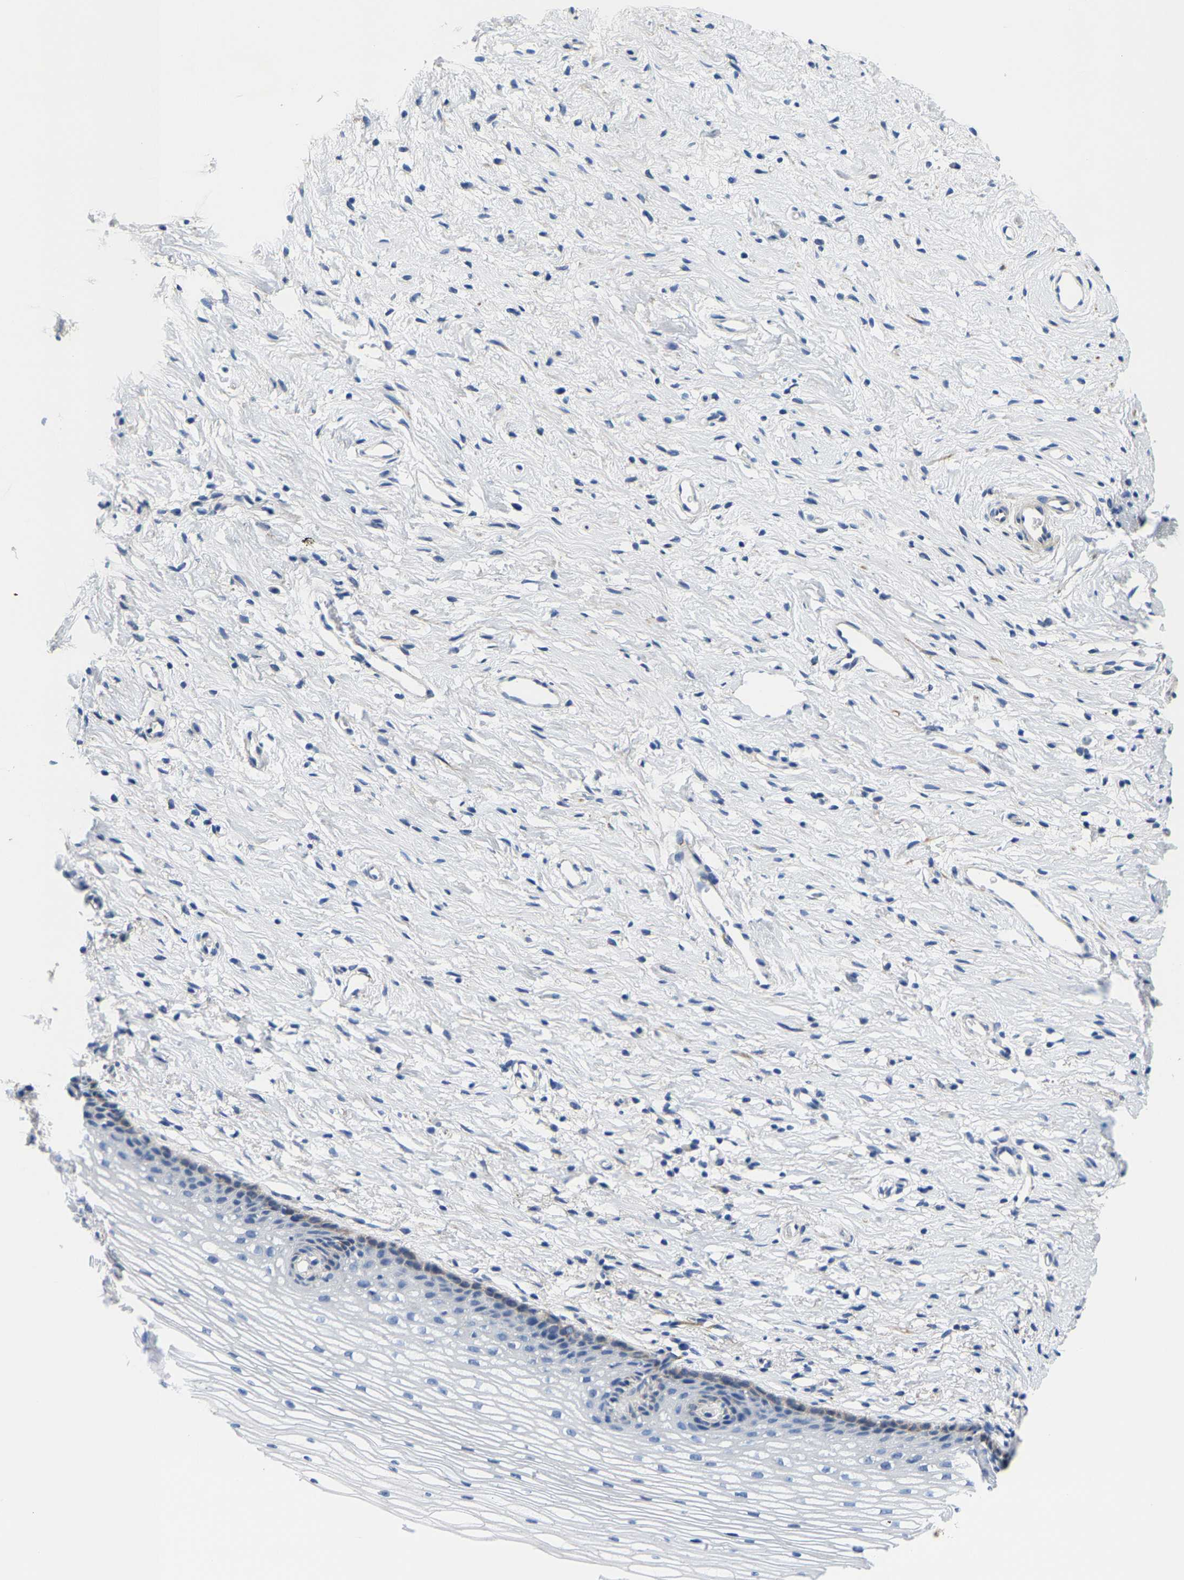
{"staining": {"intensity": "negative", "quantity": "none", "location": "none"}, "tissue": "cervix", "cell_type": "Glandular cells", "image_type": "normal", "snomed": [{"axis": "morphology", "description": "Normal tissue, NOS"}, {"axis": "topography", "description": "Cervix"}], "caption": "Photomicrograph shows no significant protein staining in glandular cells of benign cervix.", "gene": "DSCAM", "patient": {"sex": "female", "age": 77}}